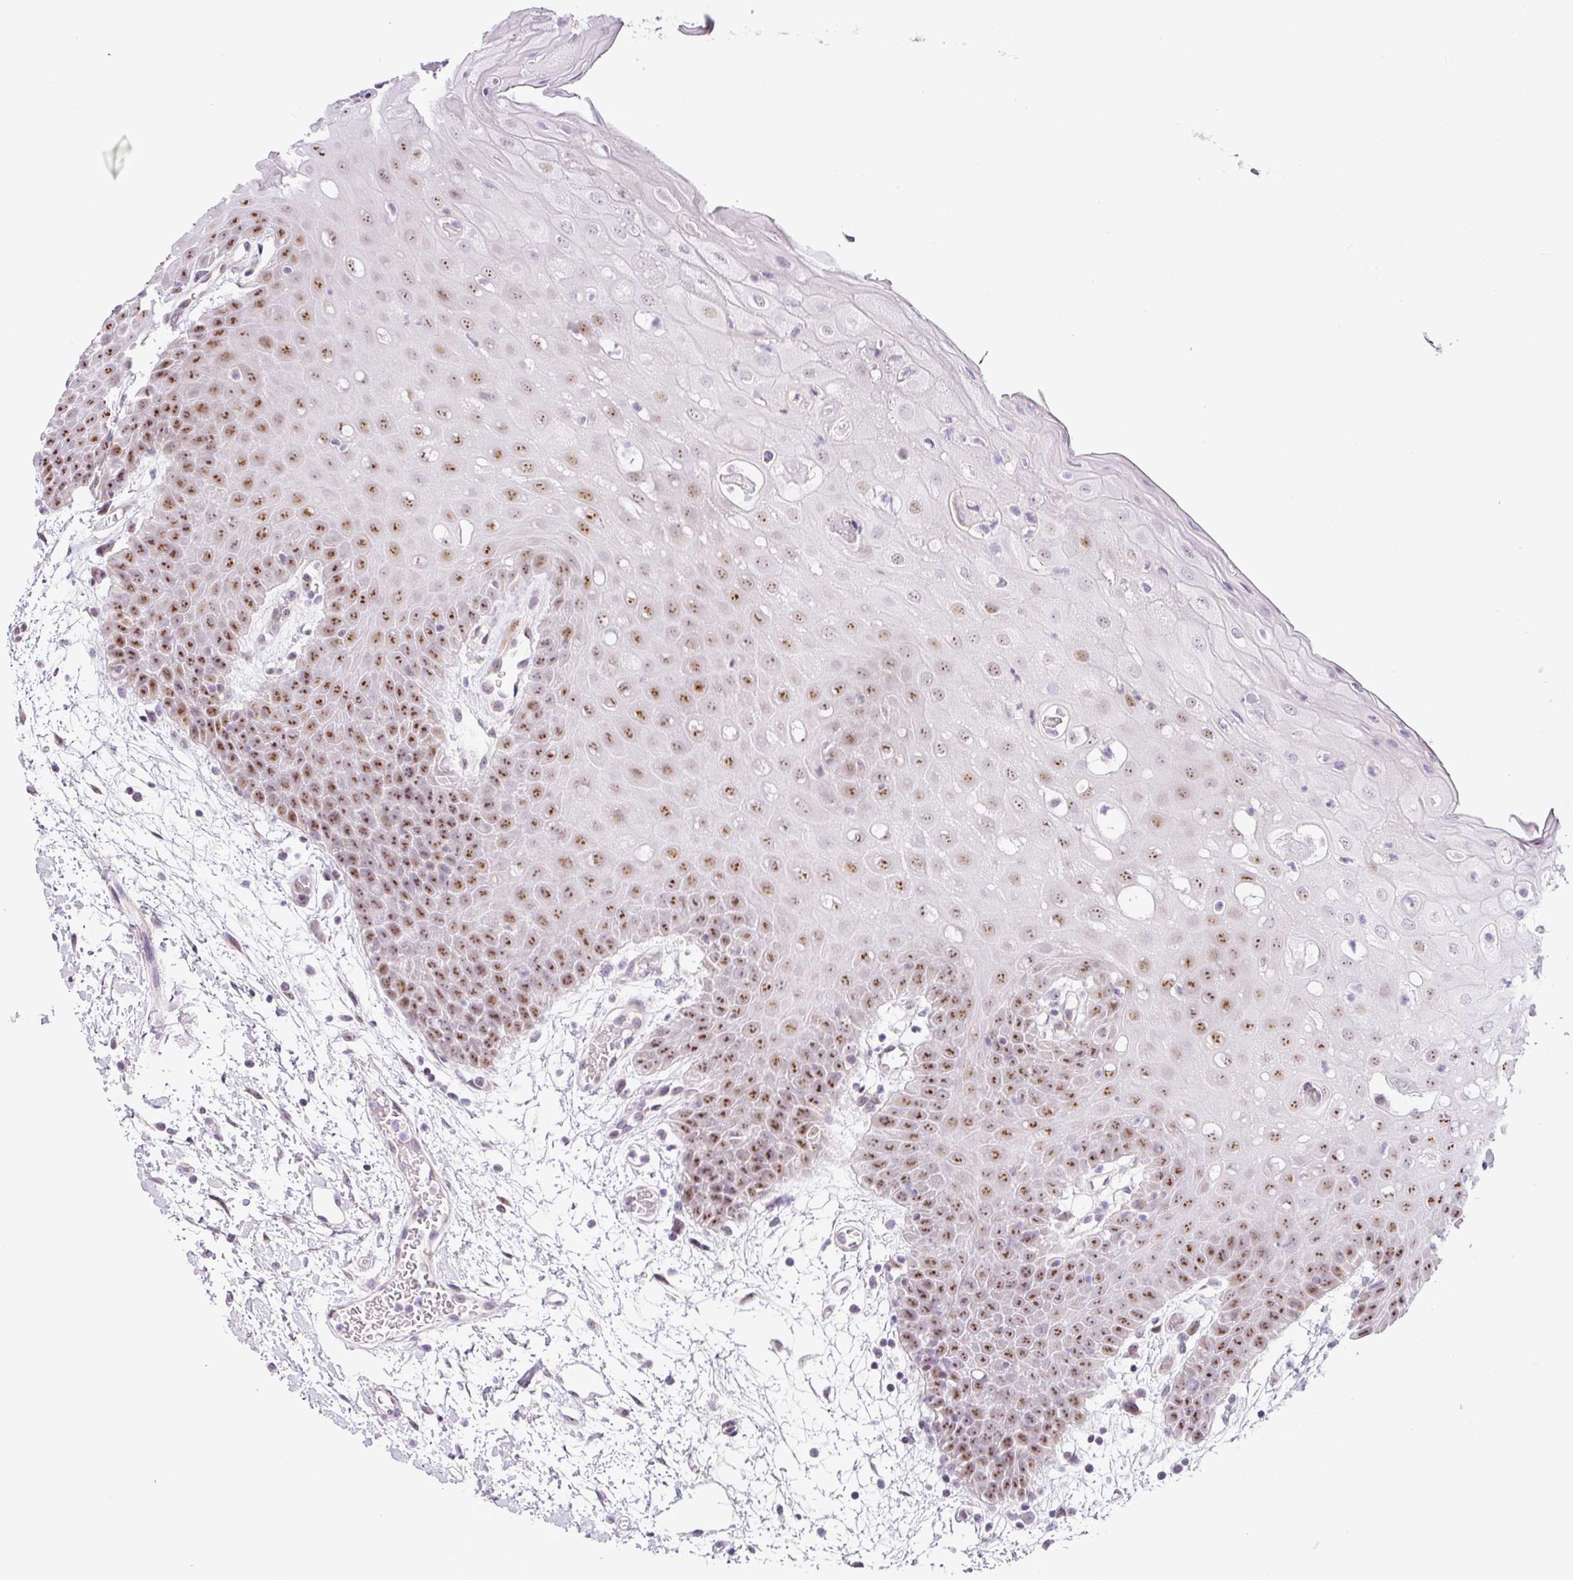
{"staining": {"intensity": "moderate", "quantity": ">75%", "location": "nuclear"}, "tissue": "oral mucosa", "cell_type": "Squamous epithelial cells", "image_type": "normal", "snomed": [{"axis": "morphology", "description": "Normal tissue, NOS"}, {"axis": "topography", "description": "Oral tissue"}, {"axis": "topography", "description": "Tounge, NOS"}], "caption": "Squamous epithelial cells exhibit medium levels of moderate nuclear positivity in approximately >75% of cells in unremarkable oral mucosa. Nuclei are stained in blue.", "gene": "NDUFB2", "patient": {"sex": "female", "age": 59}}